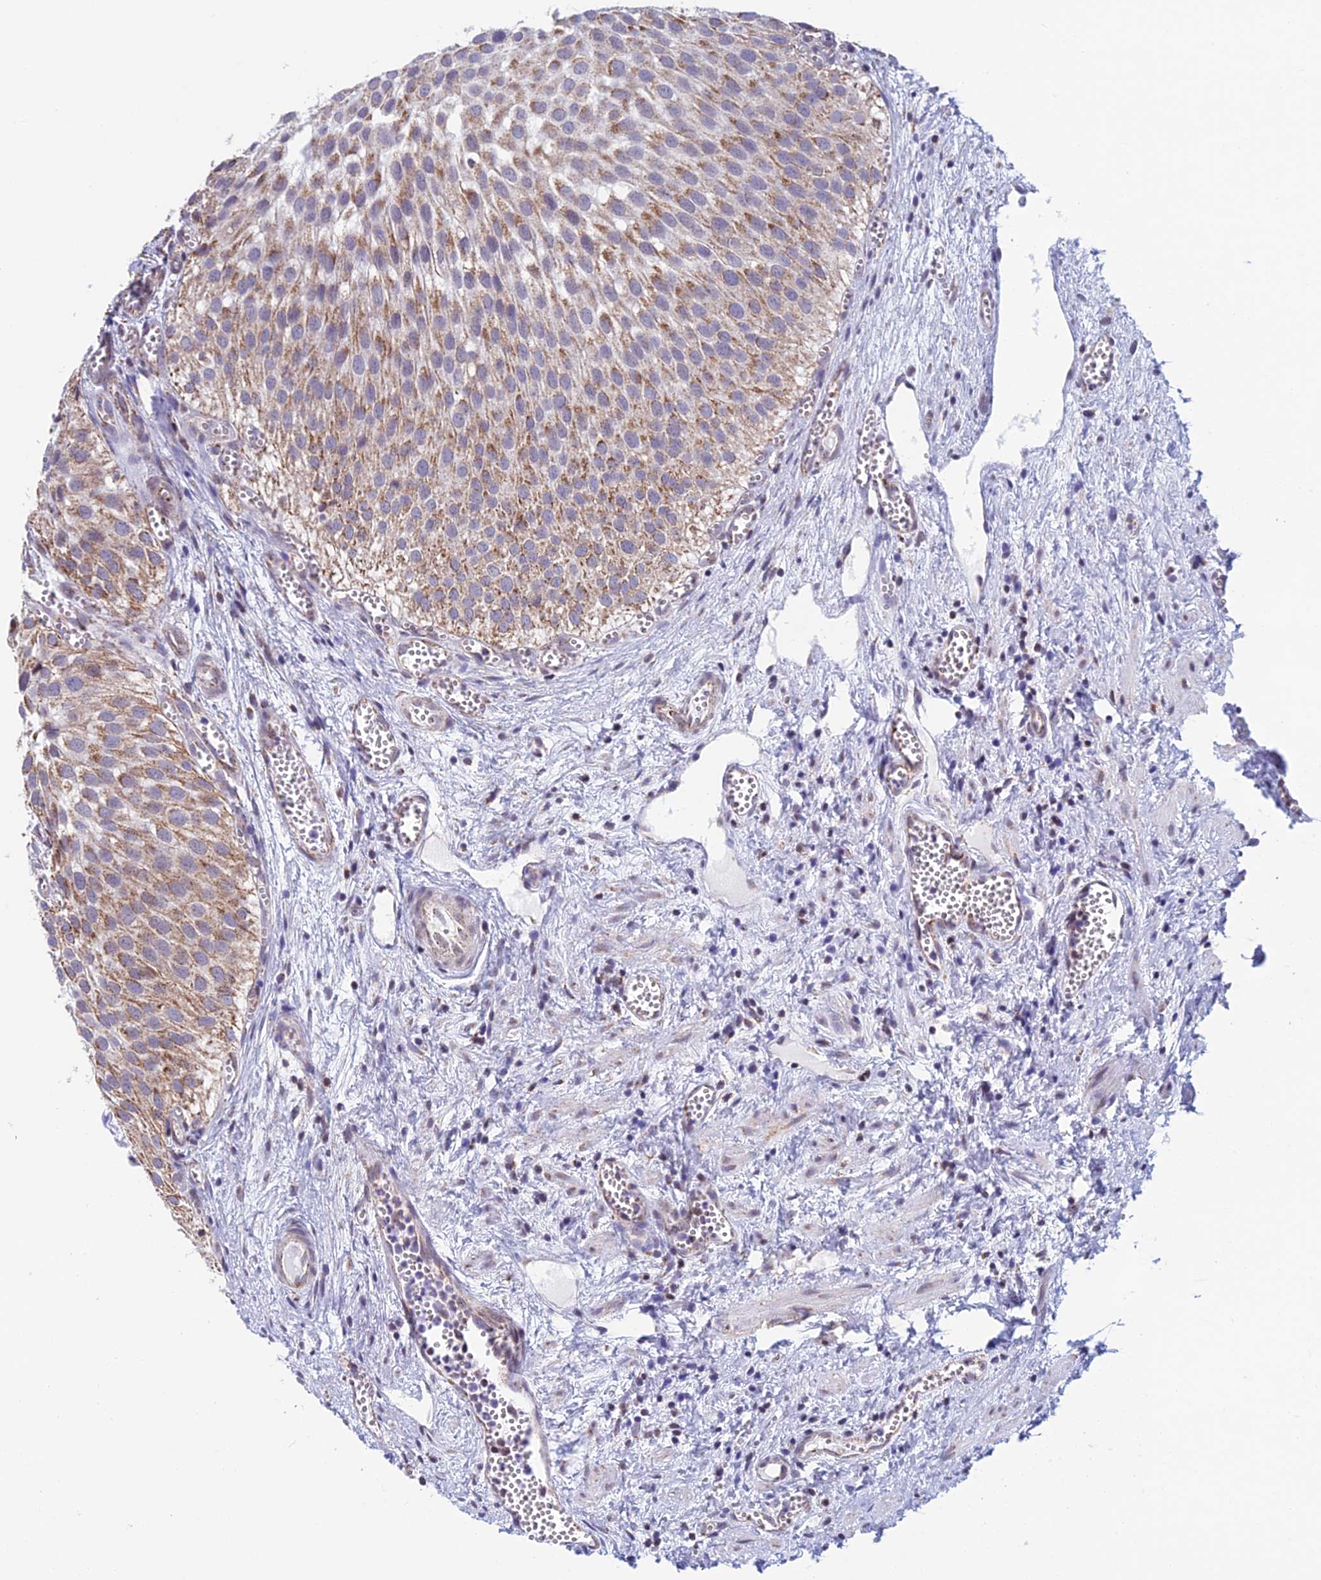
{"staining": {"intensity": "moderate", "quantity": ">75%", "location": "cytoplasmic/membranous"}, "tissue": "urothelial cancer", "cell_type": "Tumor cells", "image_type": "cancer", "snomed": [{"axis": "morphology", "description": "Urothelial carcinoma, Low grade"}, {"axis": "topography", "description": "Urinary bladder"}], "caption": "A brown stain labels moderate cytoplasmic/membranous positivity of a protein in urothelial cancer tumor cells.", "gene": "ZNG1B", "patient": {"sex": "male", "age": 88}}